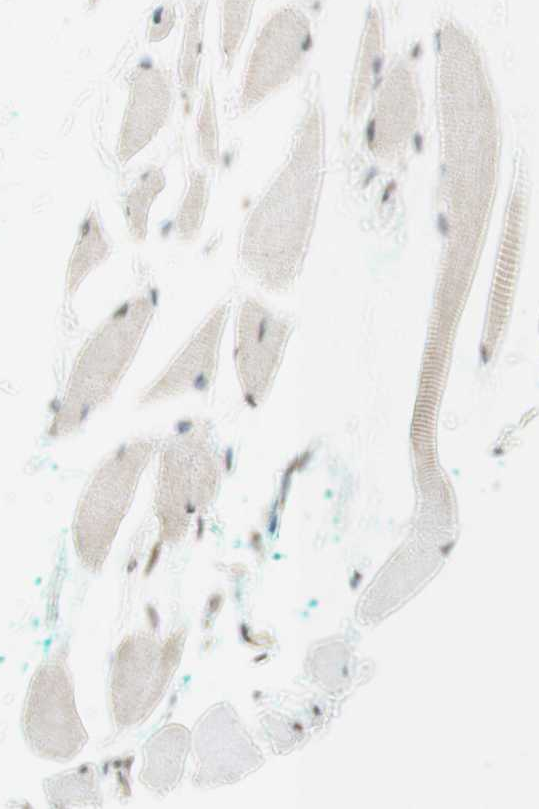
{"staining": {"intensity": "weak", "quantity": "25%-75%", "location": "nuclear"}, "tissue": "skeletal muscle", "cell_type": "Myocytes", "image_type": "normal", "snomed": [{"axis": "morphology", "description": "Normal tissue, NOS"}, {"axis": "topography", "description": "Skeletal muscle"}, {"axis": "topography", "description": "Oral tissue"}, {"axis": "topography", "description": "Peripheral nerve tissue"}], "caption": "Immunohistochemical staining of unremarkable skeletal muscle shows weak nuclear protein positivity in about 25%-75% of myocytes.", "gene": "SPINT2", "patient": {"sex": "female", "age": 84}}